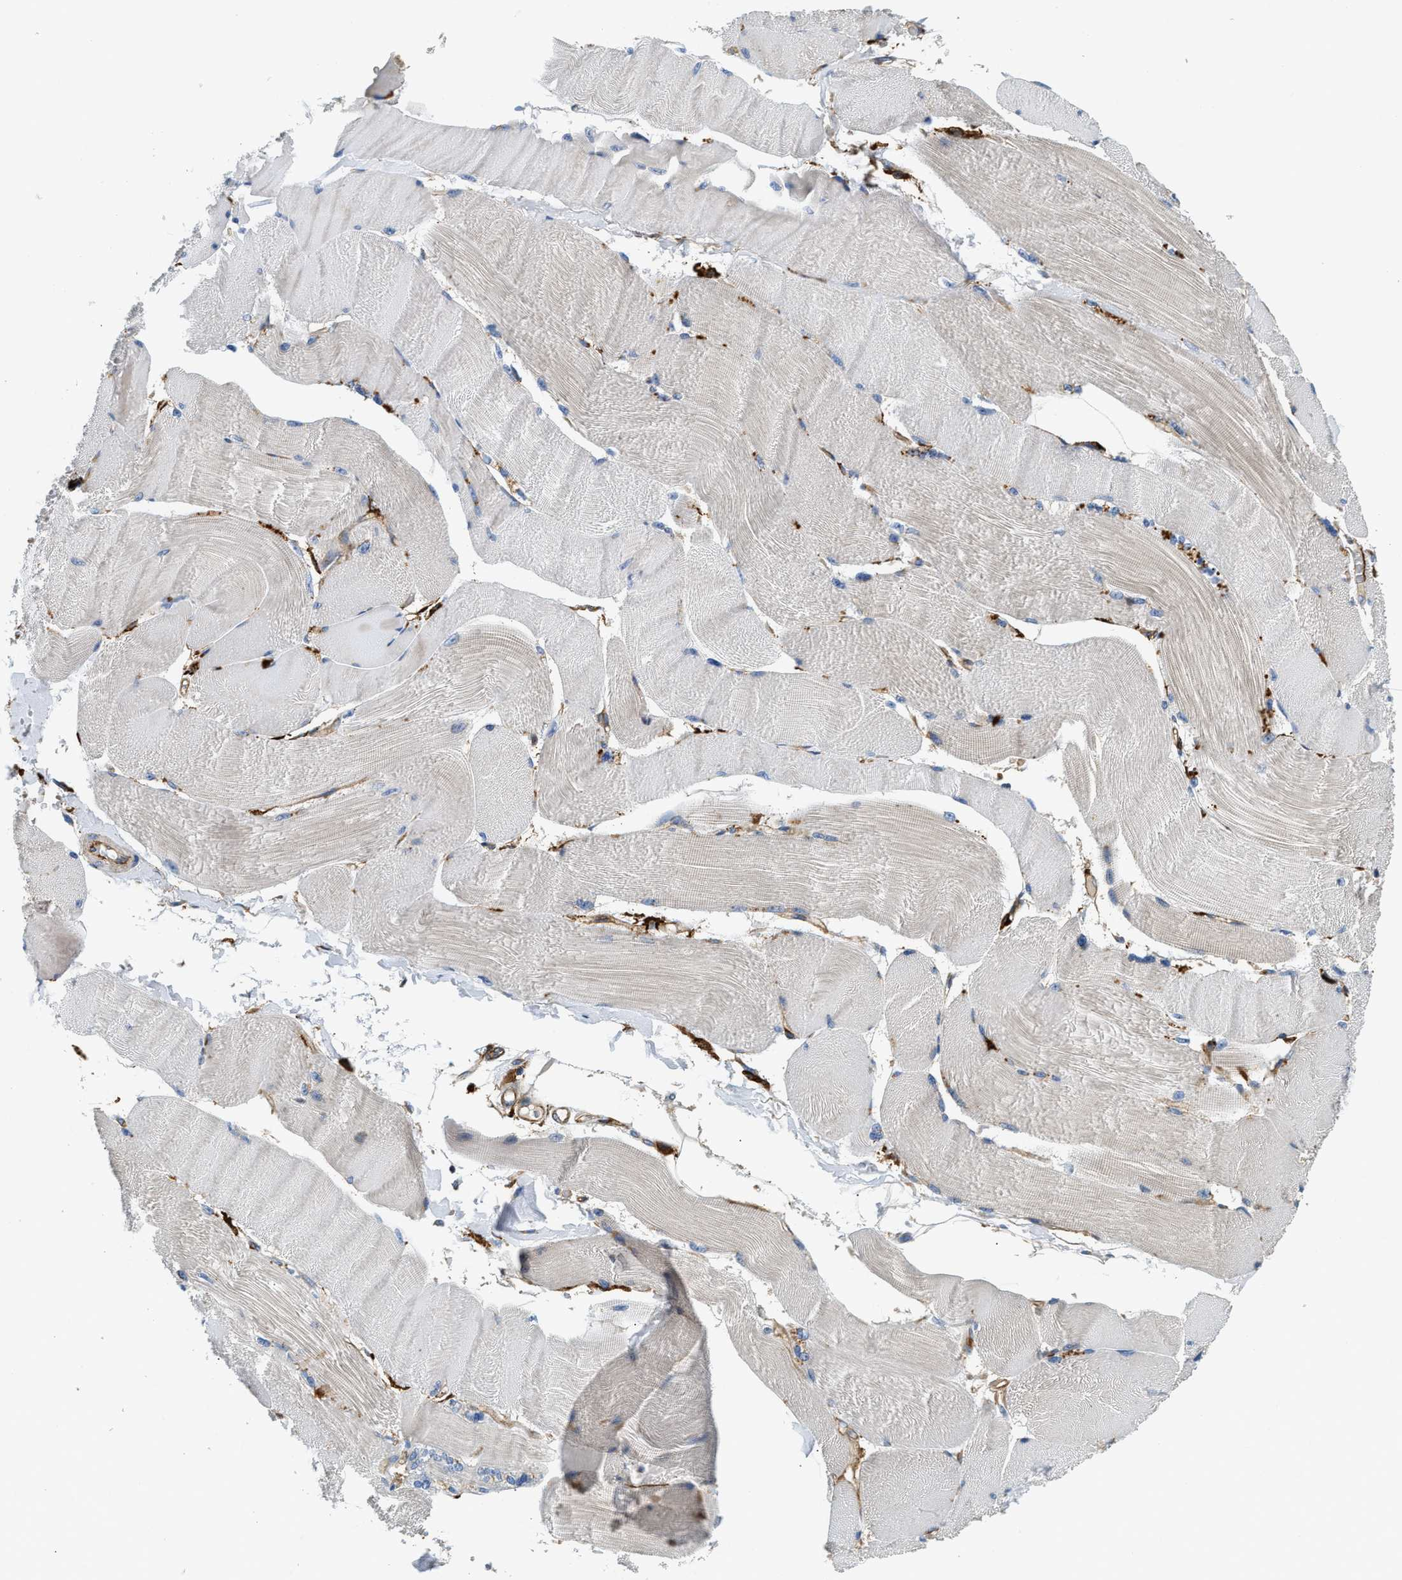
{"staining": {"intensity": "moderate", "quantity": "<25%", "location": "cytoplasmic/membranous"}, "tissue": "skeletal muscle", "cell_type": "Myocytes", "image_type": "normal", "snomed": [{"axis": "morphology", "description": "Normal tissue, NOS"}, {"axis": "topography", "description": "Skin"}, {"axis": "topography", "description": "Skeletal muscle"}], "caption": "IHC photomicrograph of normal skeletal muscle stained for a protein (brown), which displays low levels of moderate cytoplasmic/membranous expression in approximately <25% of myocytes.", "gene": "NSUN7", "patient": {"sex": "male", "age": 83}}